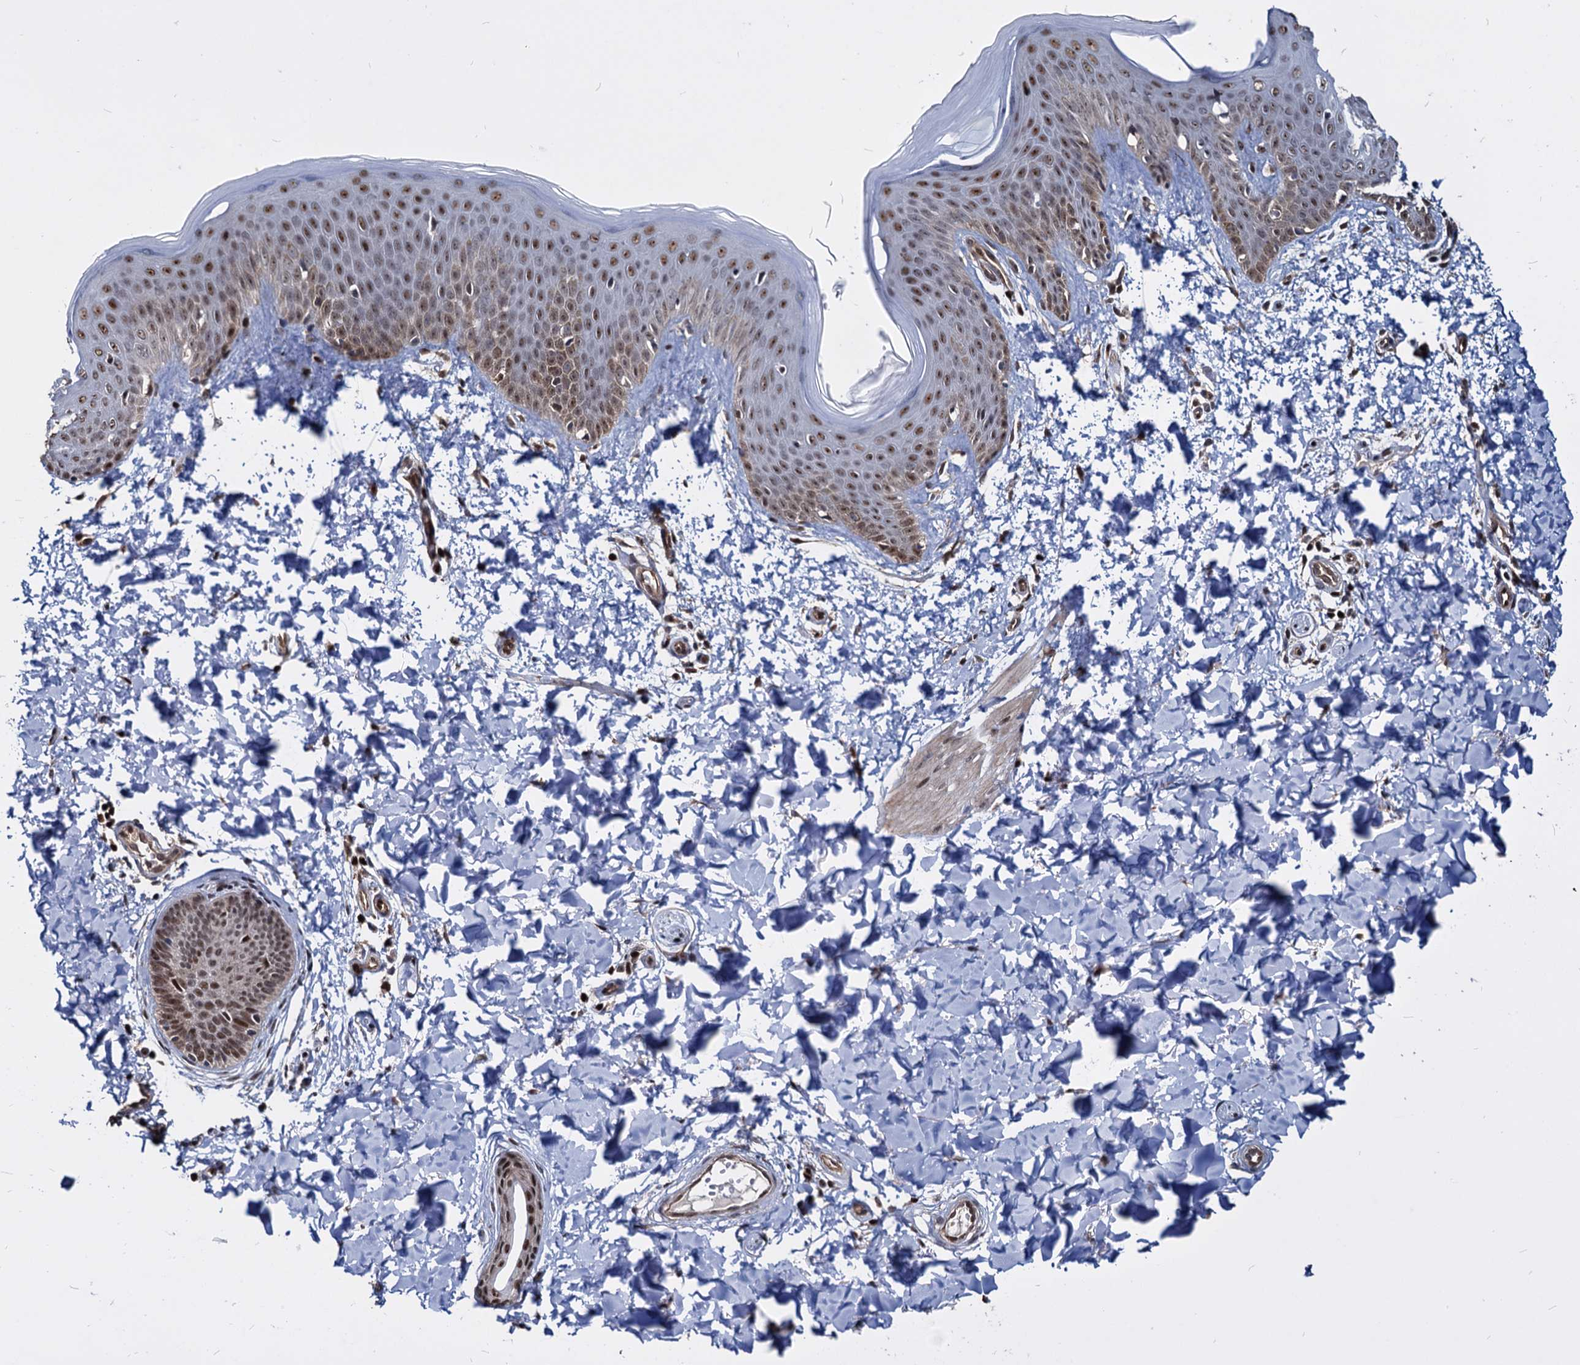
{"staining": {"intensity": "moderate", "quantity": "25%-75%", "location": "cytoplasmic/membranous,nuclear"}, "tissue": "skin", "cell_type": "Fibroblasts", "image_type": "normal", "snomed": [{"axis": "morphology", "description": "Normal tissue, NOS"}, {"axis": "topography", "description": "Skin"}], "caption": "Protein staining exhibits moderate cytoplasmic/membranous,nuclear staining in about 25%-75% of fibroblasts in unremarkable skin.", "gene": "UBLCP1", "patient": {"sex": "male", "age": 36}}